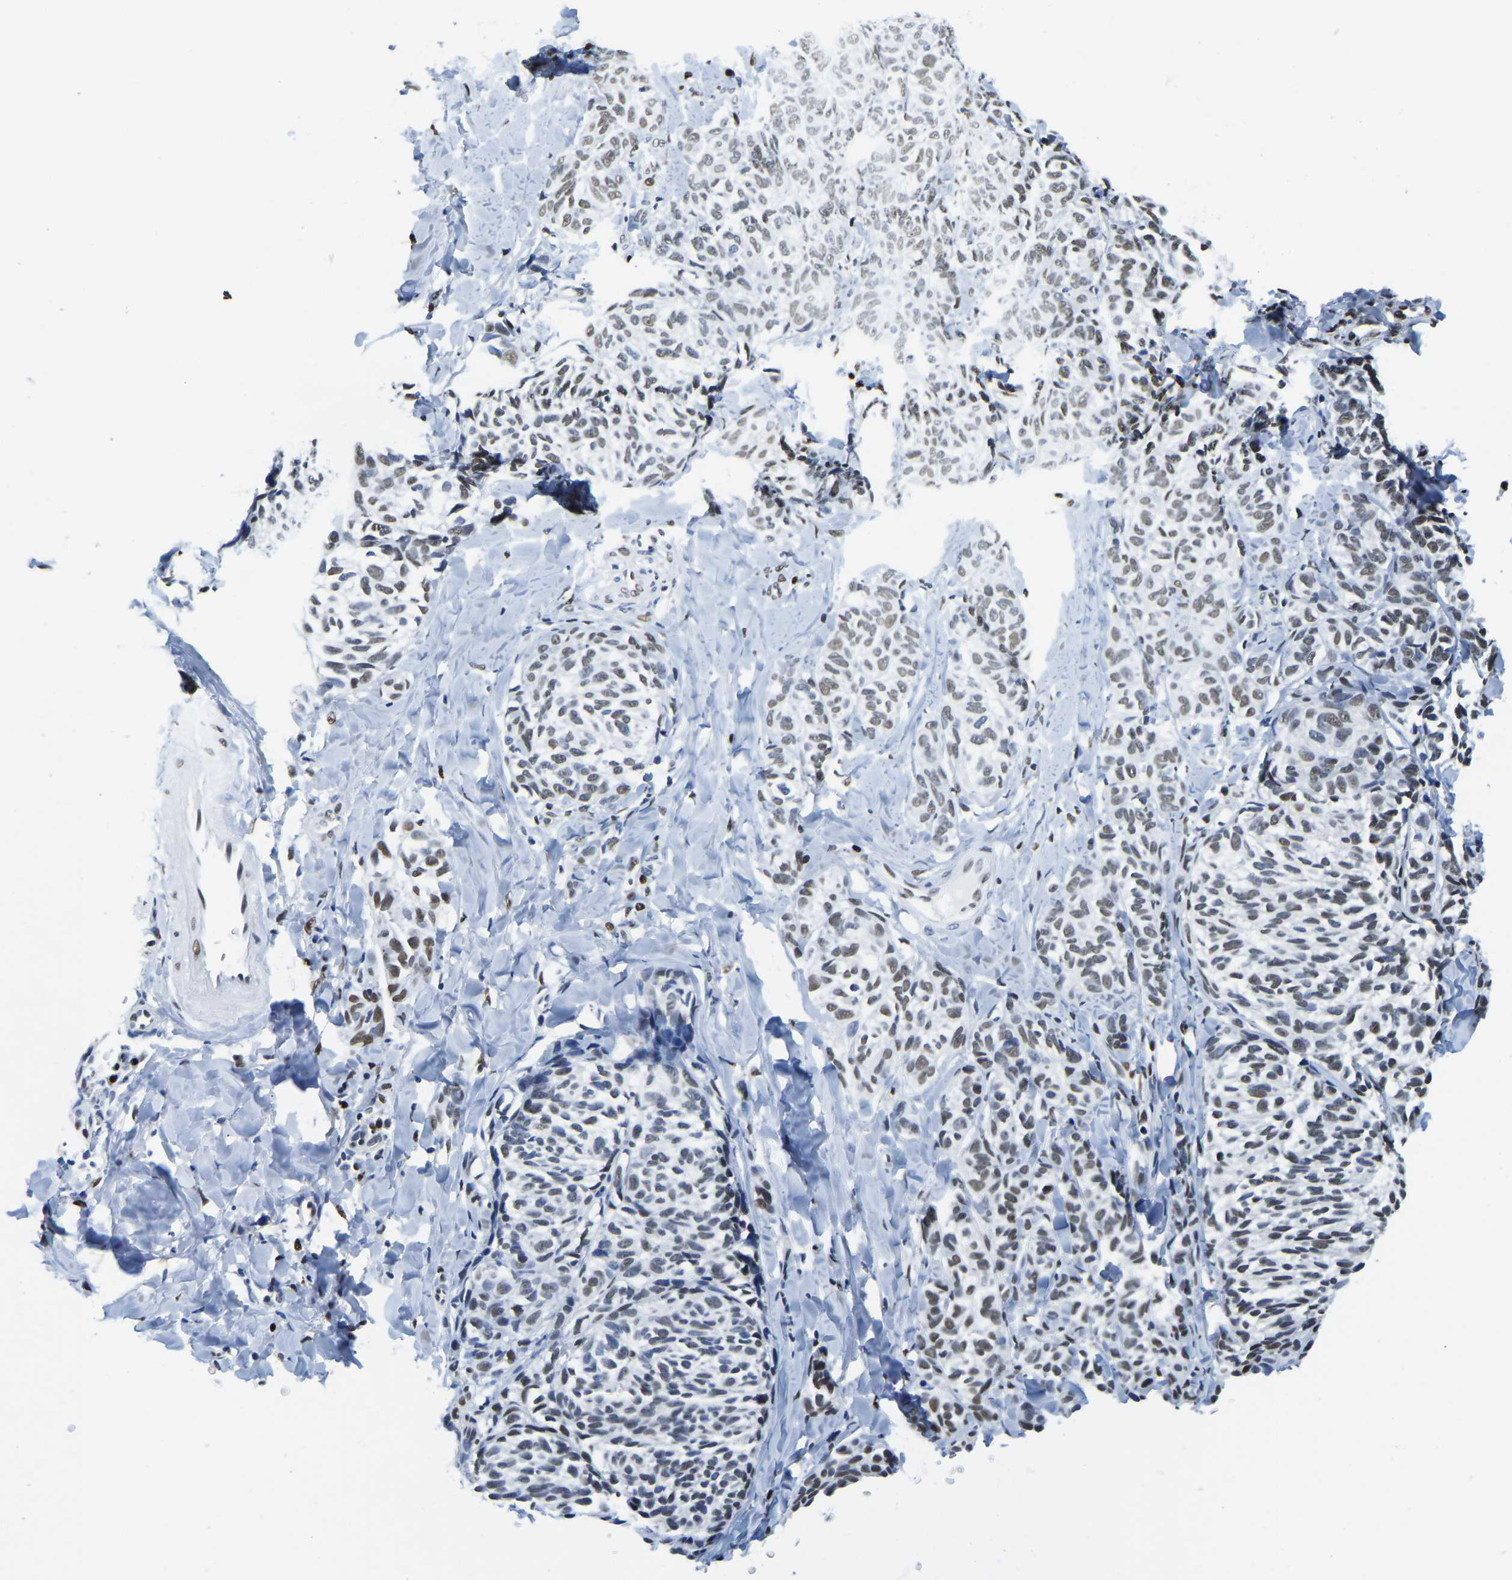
{"staining": {"intensity": "weak", "quantity": "25%-75%", "location": "nuclear"}, "tissue": "melanoma", "cell_type": "Tumor cells", "image_type": "cancer", "snomed": [{"axis": "morphology", "description": "Malignant melanoma, NOS"}, {"axis": "topography", "description": "Skin"}], "caption": "DAB immunohistochemical staining of human malignant melanoma exhibits weak nuclear protein positivity in about 25%-75% of tumor cells.", "gene": "UBA1", "patient": {"sex": "female", "age": 73}}